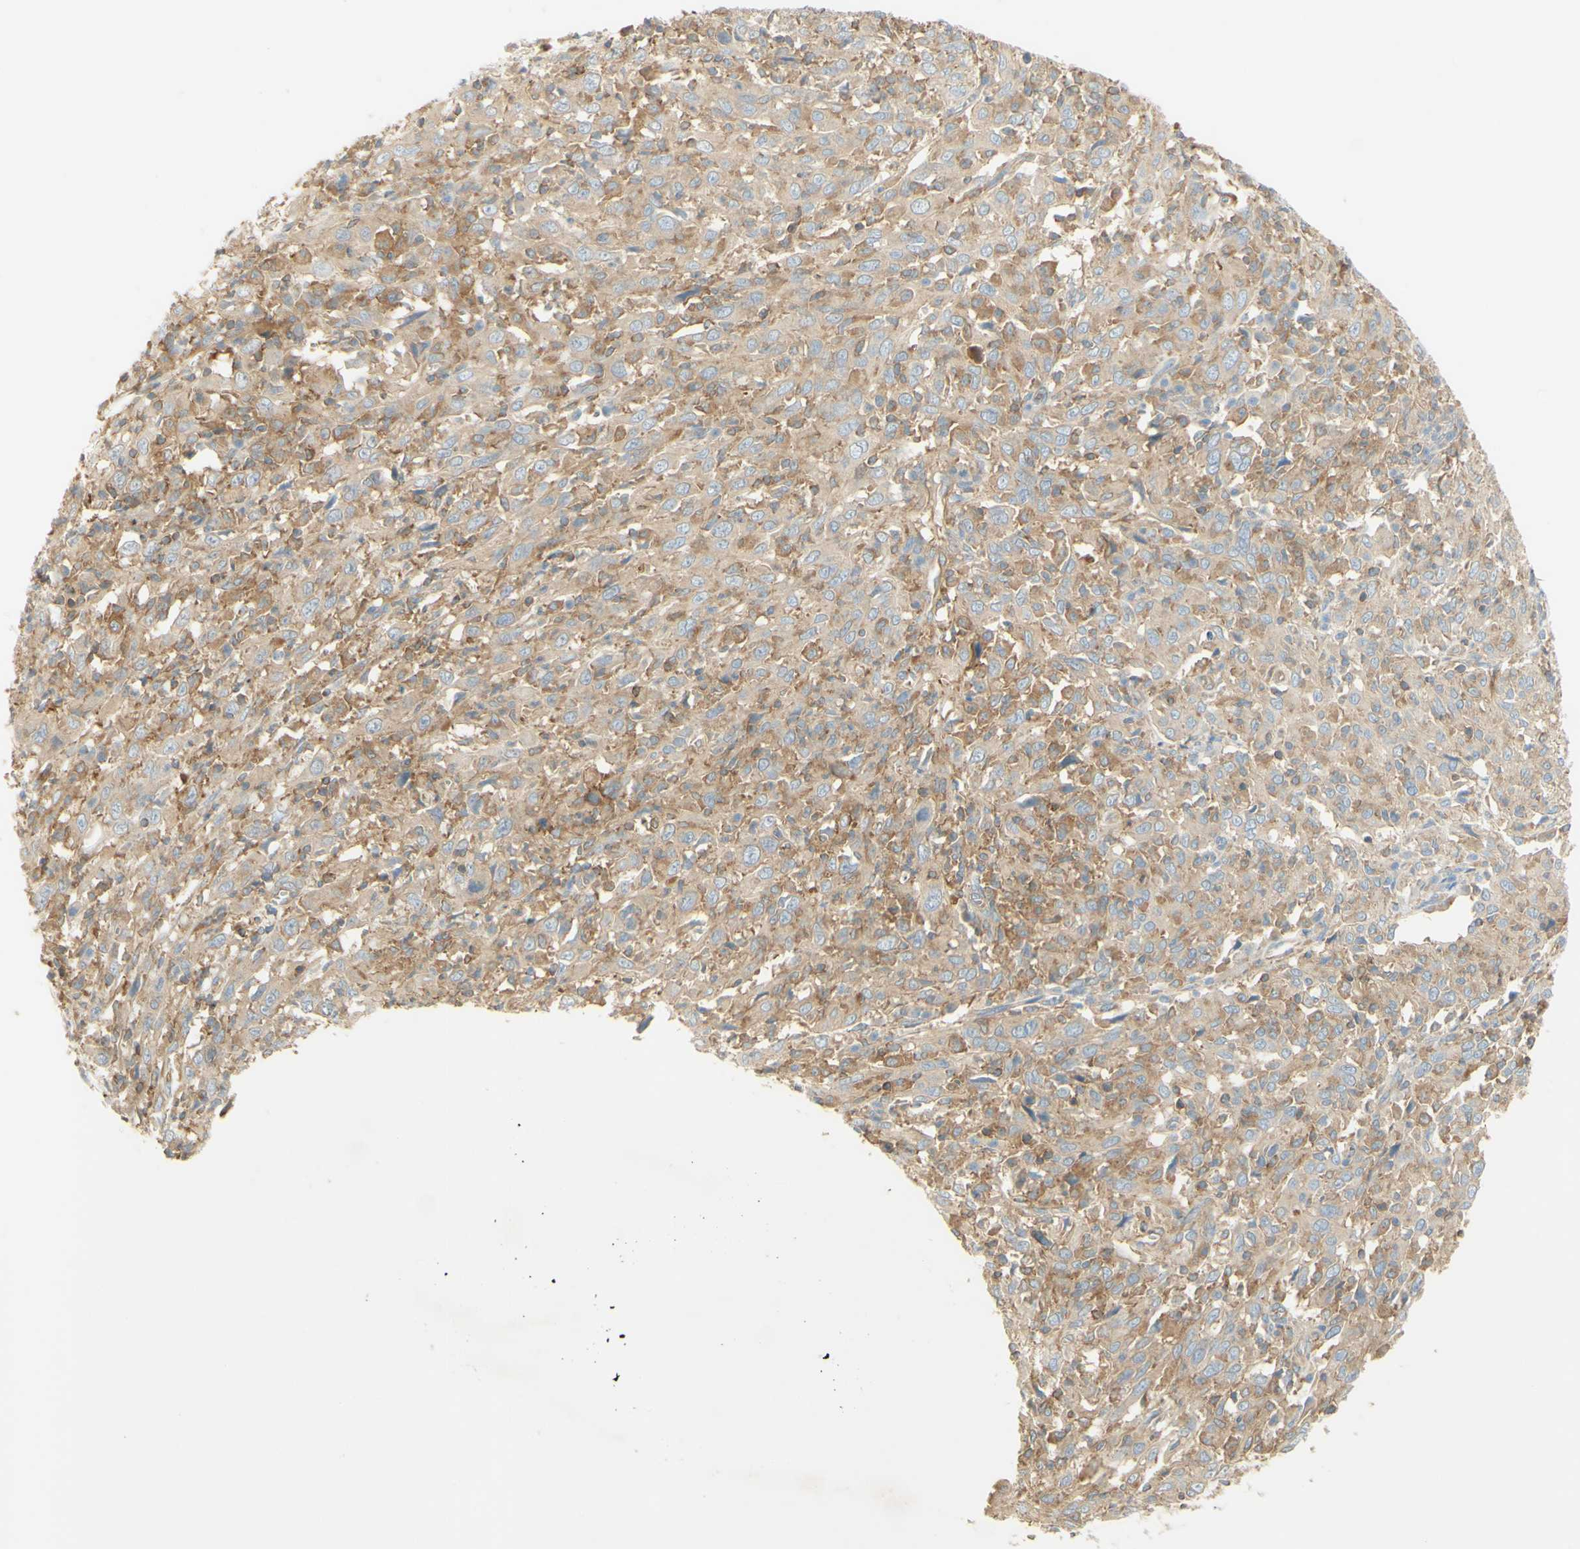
{"staining": {"intensity": "moderate", "quantity": ">75%", "location": "cytoplasmic/membranous"}, "tissue": "cervical cancer", "cell_type": "Tumor cells", "image_type": "cancer", "snomed": [{"axis": "morphology", "description": "Squamous cell carcinoma, NOS"}, {"axis": "topography", "description": "Cervix"}], "caption": "DAB (3,3'-diaminobenzidine) immunohistochemical staining of cervical cancer shows moderate cytoplasmic/membranous protein expression in about >75% of tumor cells. Immunohistochemistry (ihc) stains the protein in brown and the nuclei are stained blue.", "gene": "IKBKG", "patient": {"sex": "female", "age": 46}}